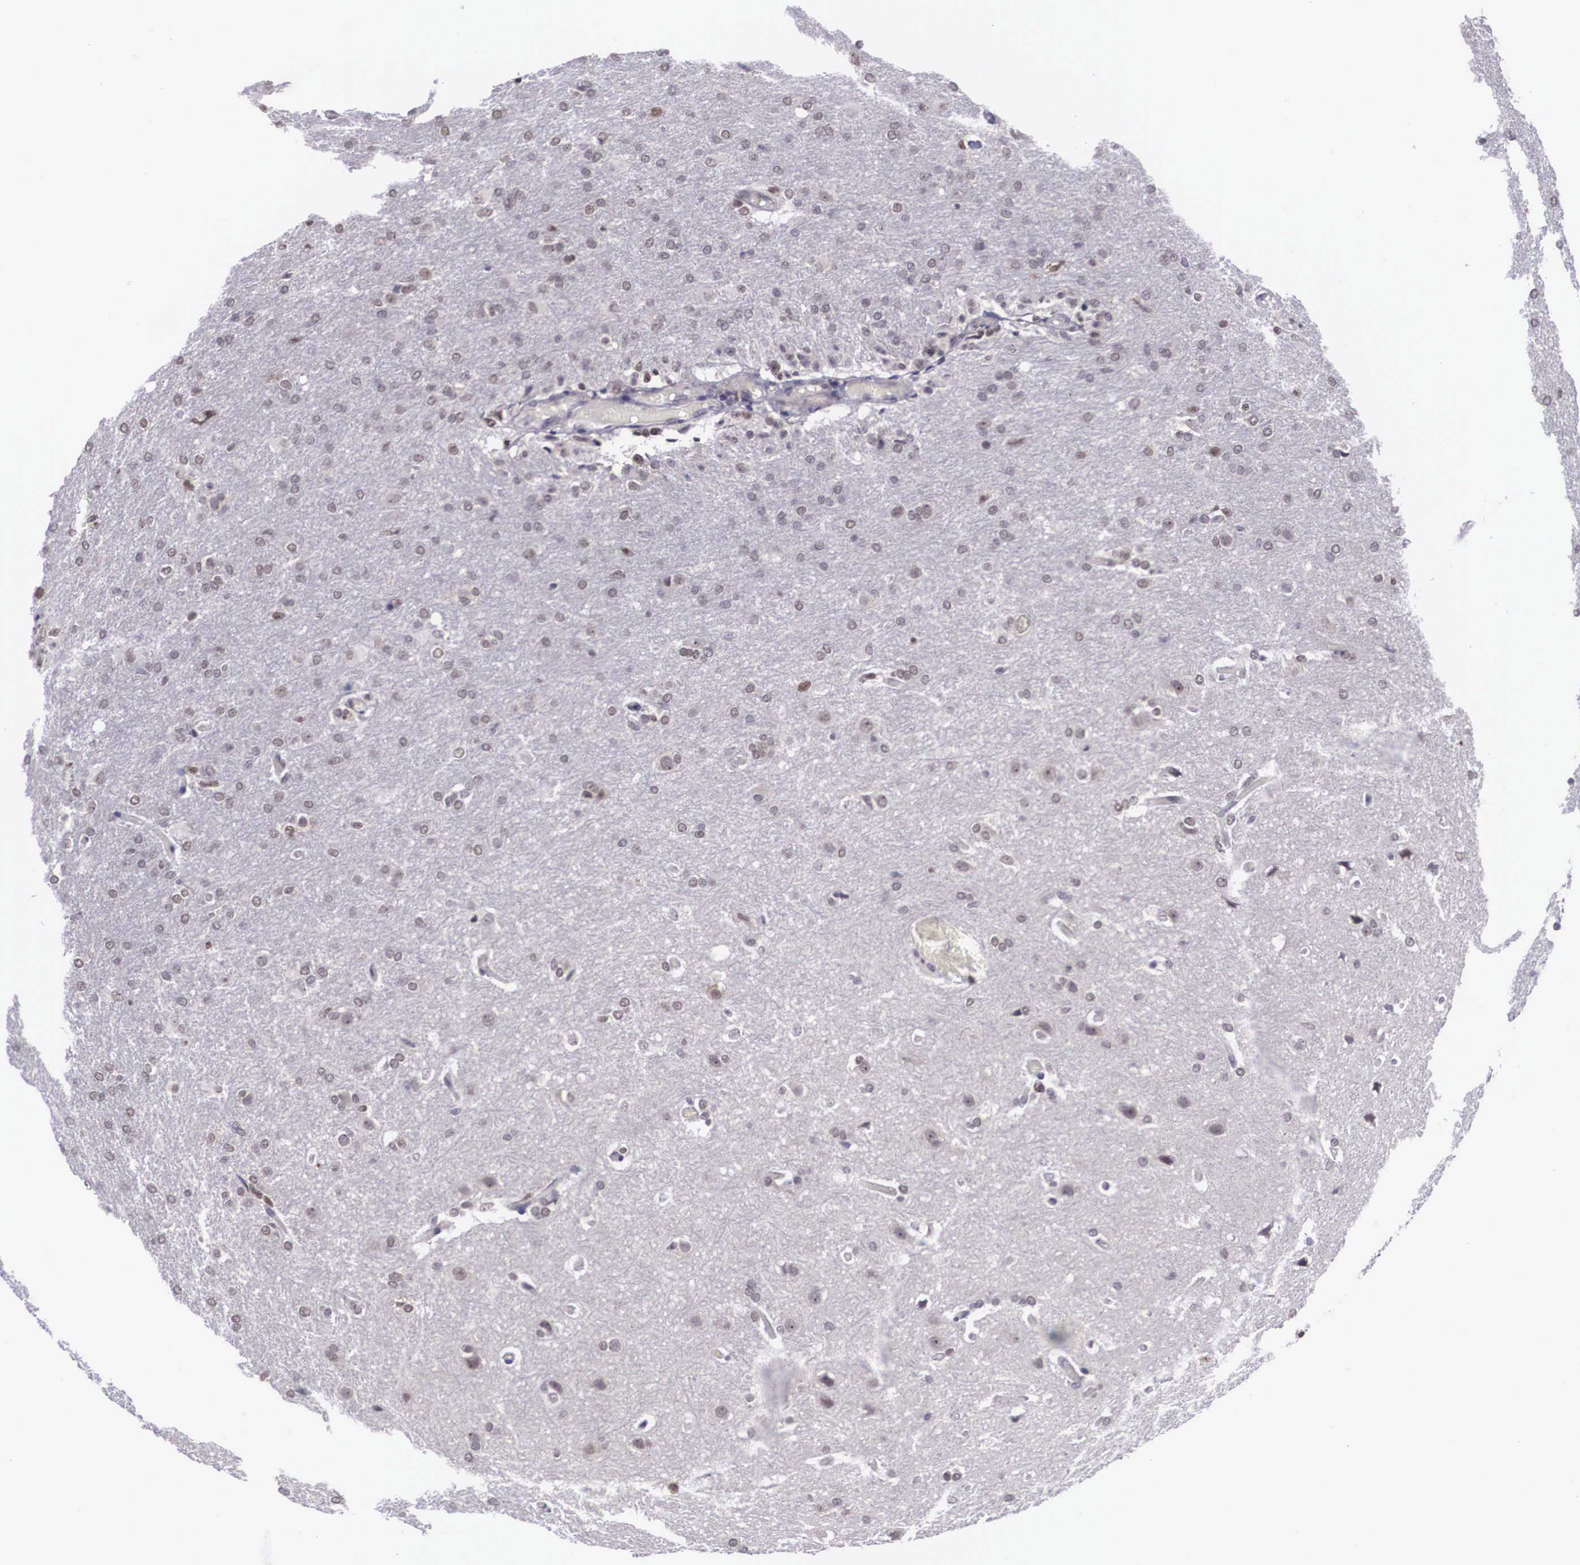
{"staining": {"intensity": "weak", "quantity": "<25%", "location": "nuclear"}, "tissue": "glioma", "cell_type": "Tumor cells", "image_type": "cancer", "snomed": [{"axis": "morphology", "description": "Glioma, malignant, High grade"}, {"axis": "topography", "description": "Brain"}], "caption": "High power microscopy histopathology image of an IHC micrograph of malignant high-grade glioma, revealing no significant expression in tumor cells. (DAB (3,3'-diaminobenzidine) immunohistochemistry with hematoxylin counter stain).", "gene": "ZNF275", "patient": {"sex": "male", "age": 68}}